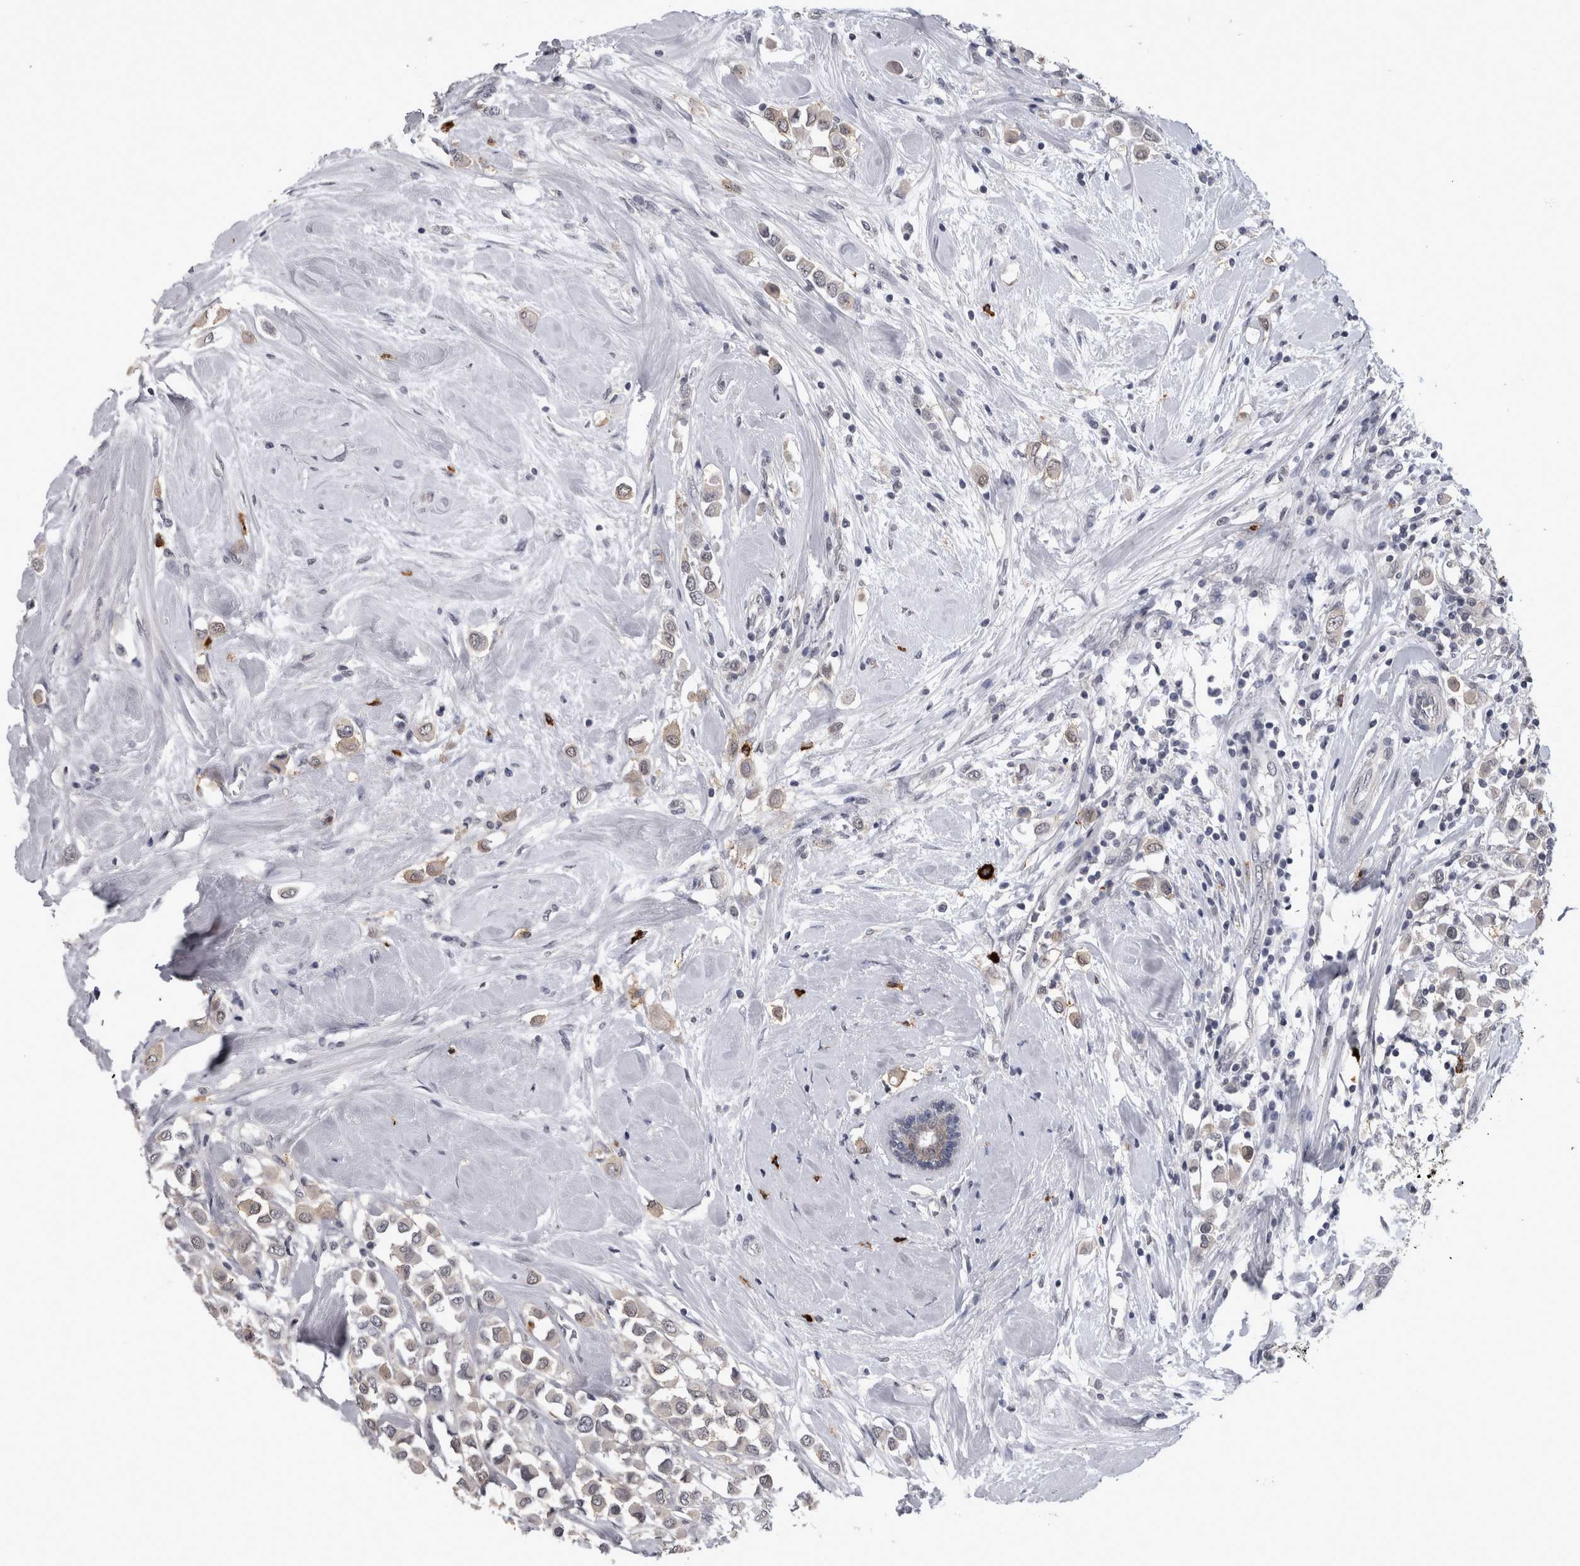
{"staining": {"intensity": "negative", "quantity": "none", "location": "none"}, "tissue": "breast cancer", "cell_type": "Tumor cells", "image_type": "cancer", "snomed": [{"axis": "morphology", "description": "Duct carcinoma"}, {"axis": "topography", "description": "Breast"}], "caption": "High power microscopy photomicrograph of an IHC photomicrograph of breast cancer, revealing no significant staining in tumor cells.", "gene": "PEBP4", "patient": {"sex": "female", "age": 61}}